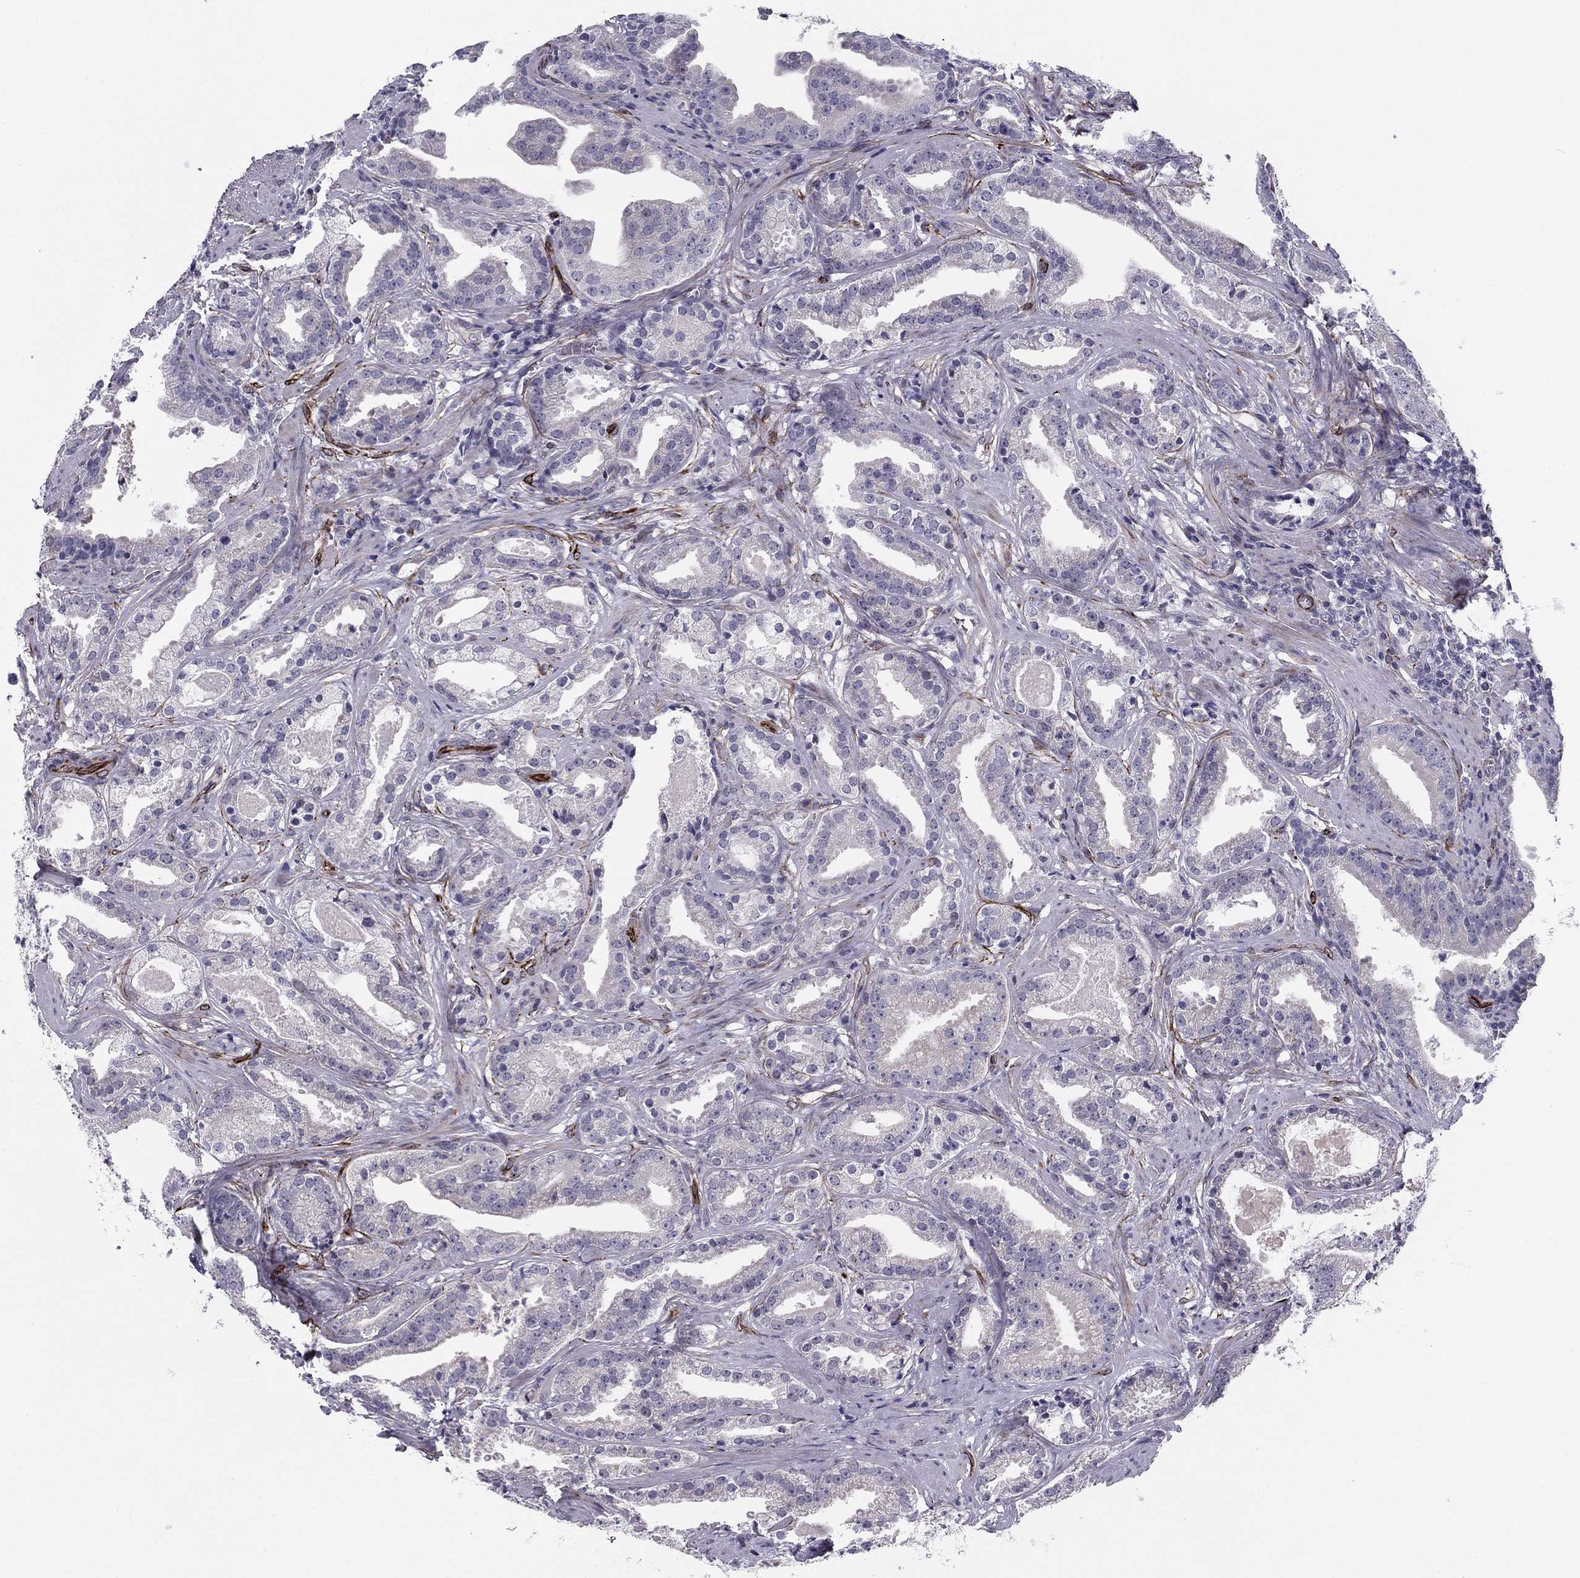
{"staining": {"intensity": "negative", "quantity": "none", "location": "none"}, "tissue": "prostate cancer", "cell_type": "Tumor cells", "image_type": "cancer", "snomed": [{"axis": "morphology", "description": "Adenocarcinoma, NOS"}, {"axis": "morphology", "description": "Adenocarcinoma, High grade"}, {"axis": "topography", "description": "Prostate"}], "caption": "The micrograph shows no significant expression in tumor cells of prostate adenocarcinoma. (DAB (3,3'-diaminobenzidine) immunohistochemistry, high magnification).", "gene": "ANKS4B", "patient": {"sex": "male", "age": 64}}